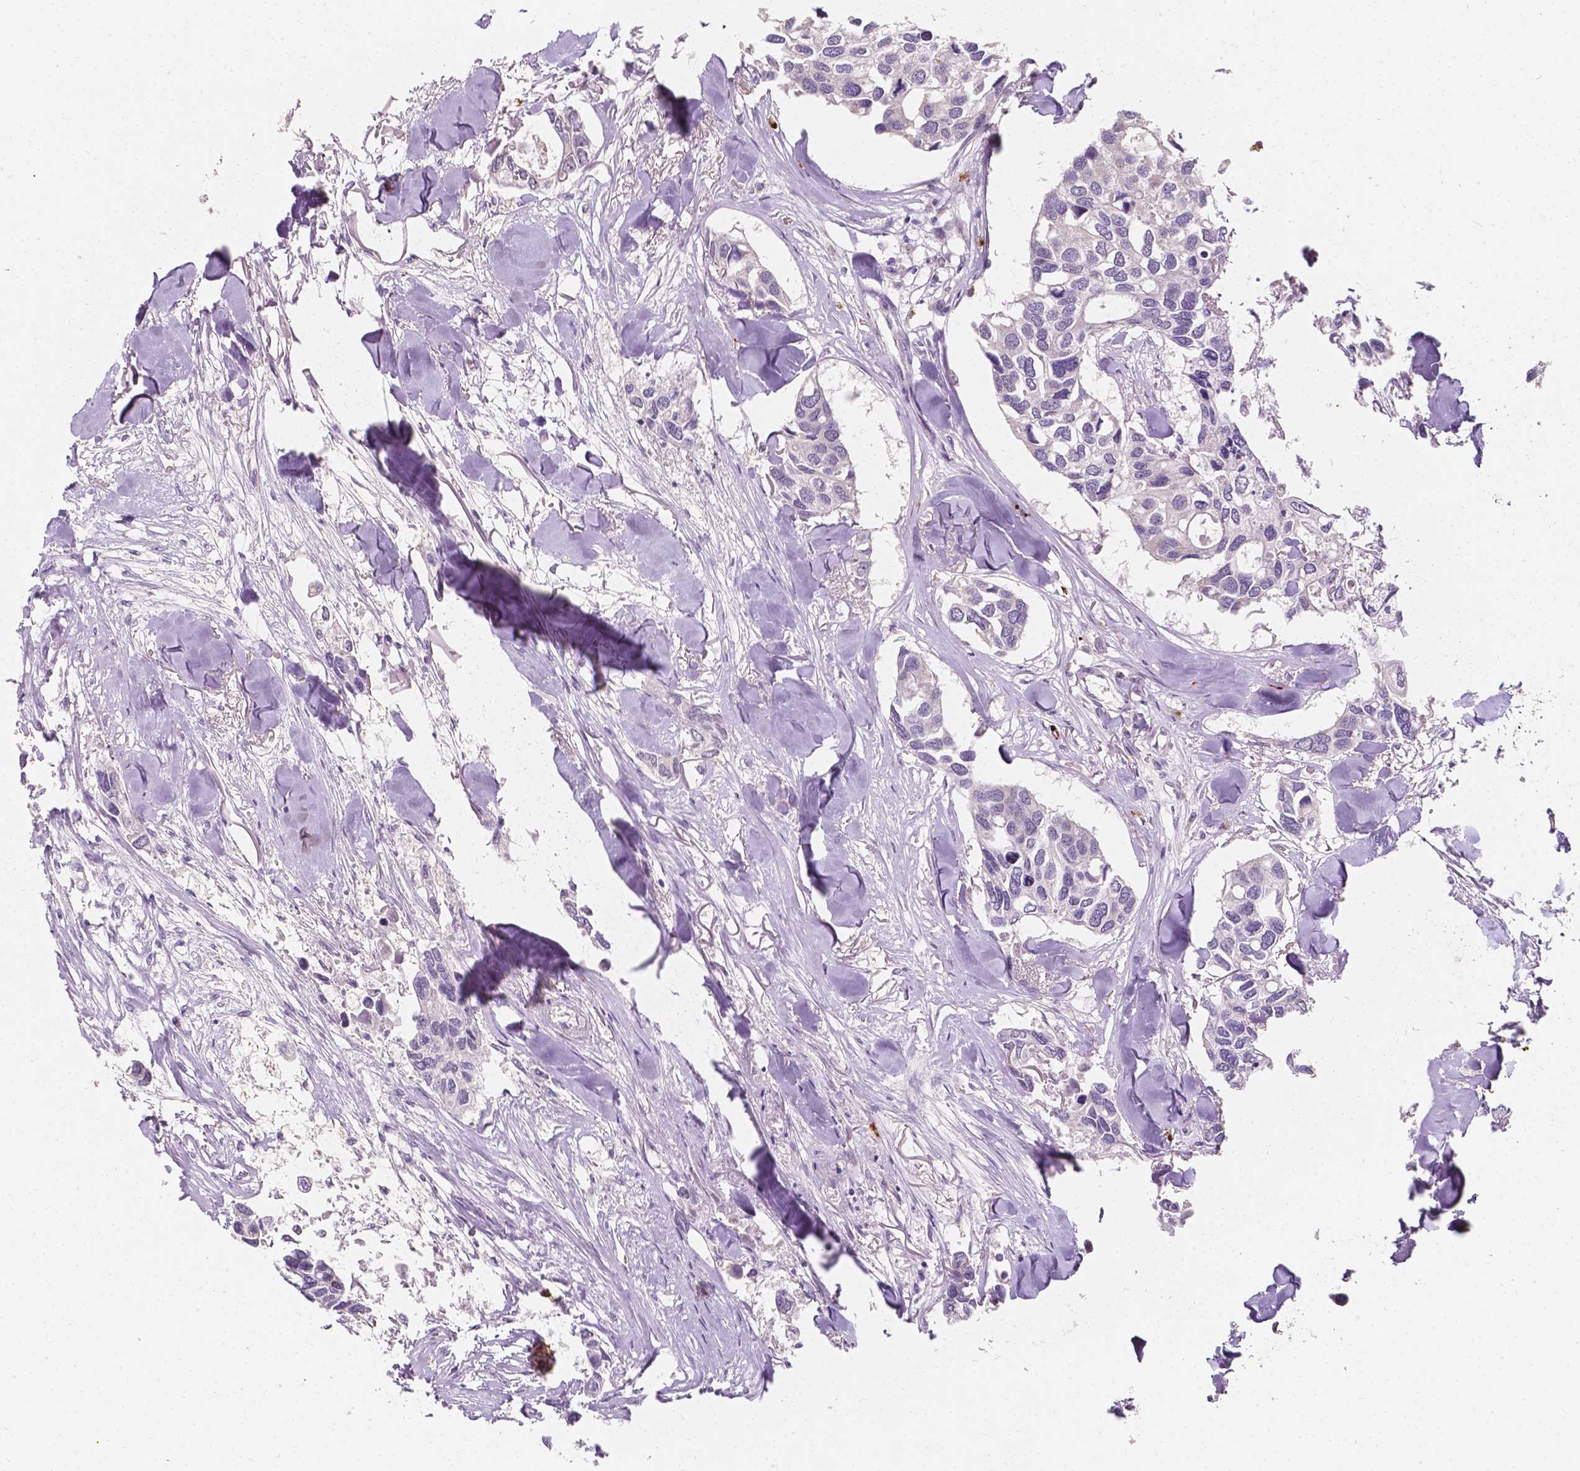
{"staining": {"intensity": "negative", "quantity": "none", "location": "none"}, "tissue": "breast cancer", "cell_type": "Tumor cells", "image_type": "cancer", "snomed": [{"axis": "morphology", "description": "Duct carcinoma"}, {"axis": "topography", "description": "Breast"}], "caption": "Tumor cells are negative for brown protein staining in invasive ductal carcinoma (breast). Brightfield microscopy of immunohistochemistry stained with DAB (brown) and hematoxylin (blue), captured at high magnification.", "gene": "SIRT2", "patient": {"sex": "female", "age": 83}}